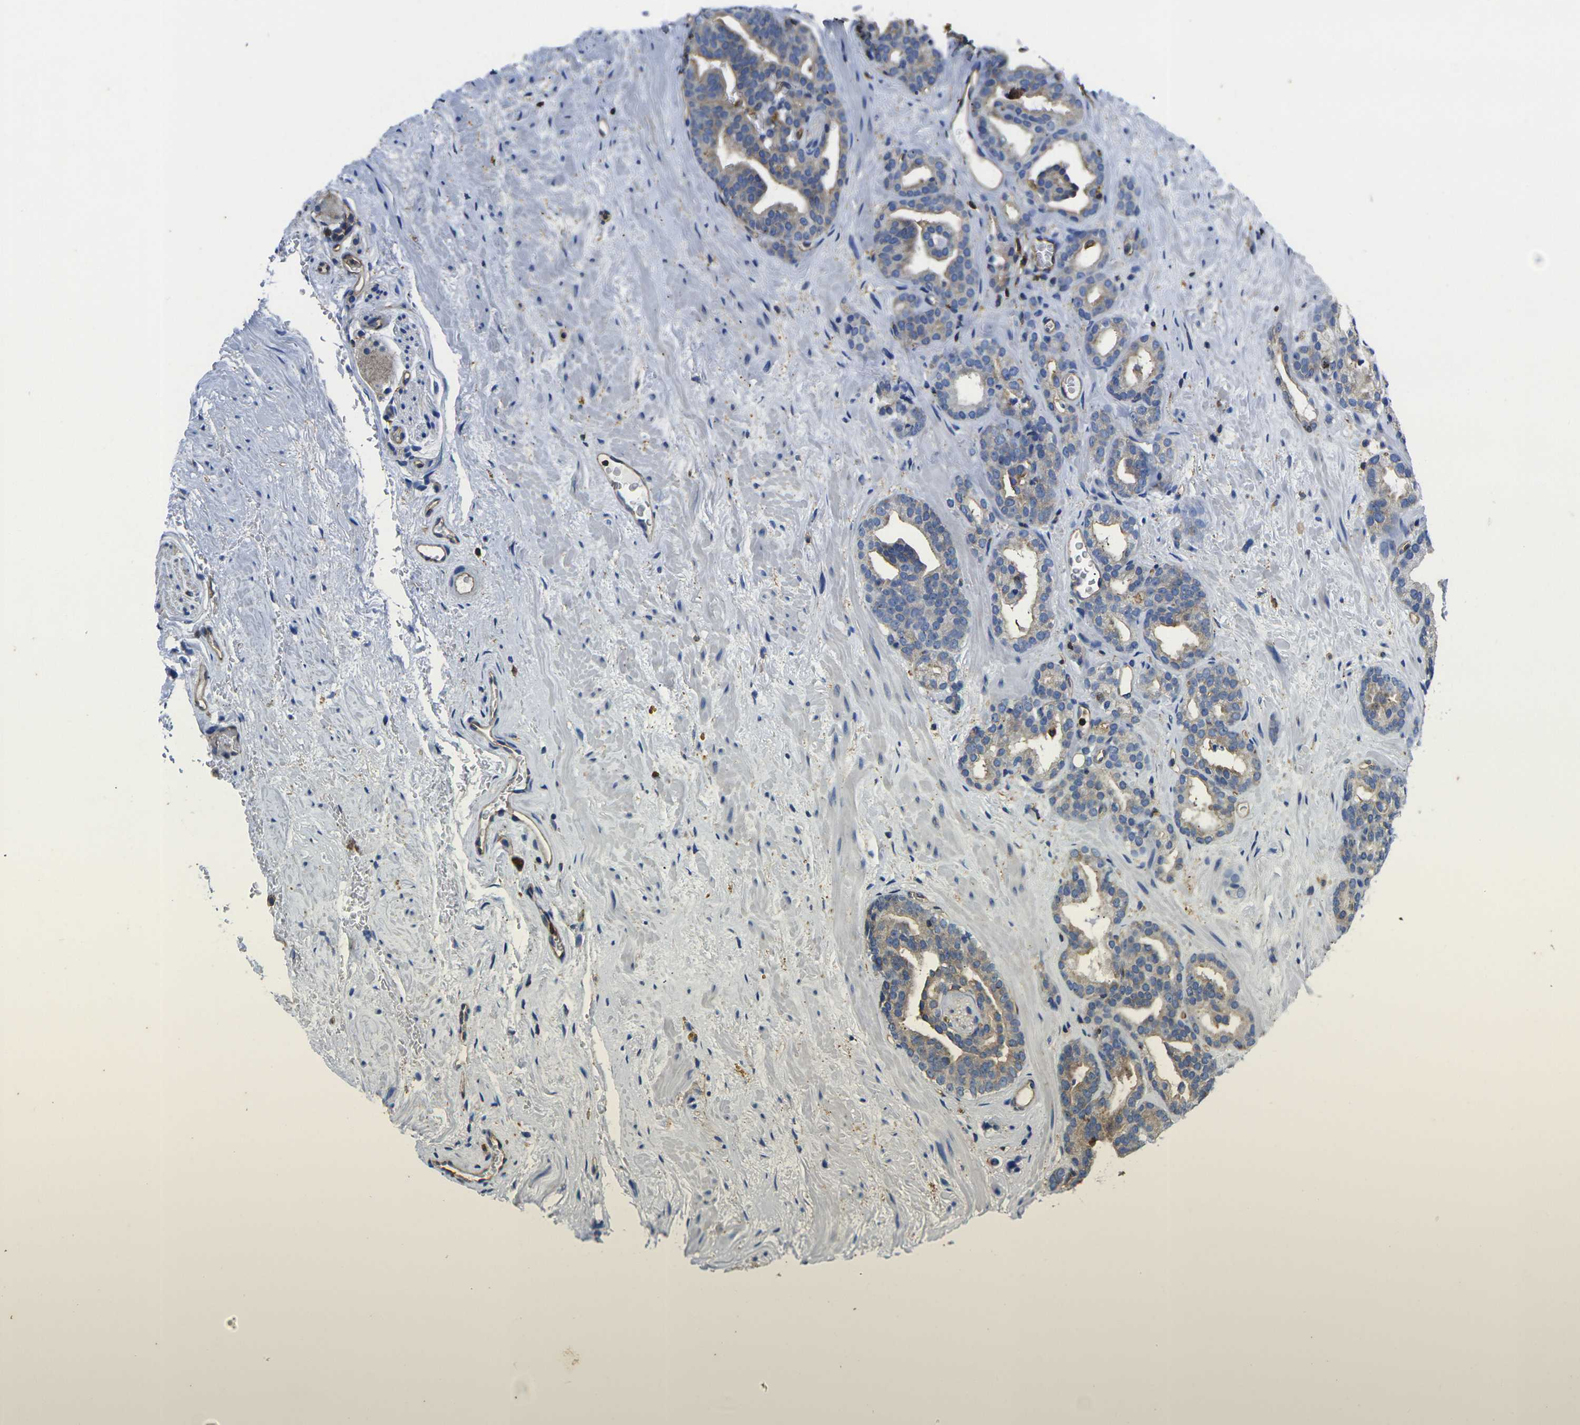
{"staining": {"intensity": "weak", "quantity": "25%-75%", "location": "cytoplasmic/membranous"}, "tissue": "prostate cancer", "cell_type": "Tumor cells", "image_type": "cancer", "snomed": [{"axis": "morphology", "description": "Adenocarcinoma, Low grade"}, {"axis": "topography", "description": "Prostate"}], "caption": "A micrograph of human prostate cancer (low-grade adenocarcinoma) stained for a protein shows weak cytoplasmic/membranous brown staining in tumor cells.", "gene": "FAM110D", "patient": {"sex": "male", "age": 63}}